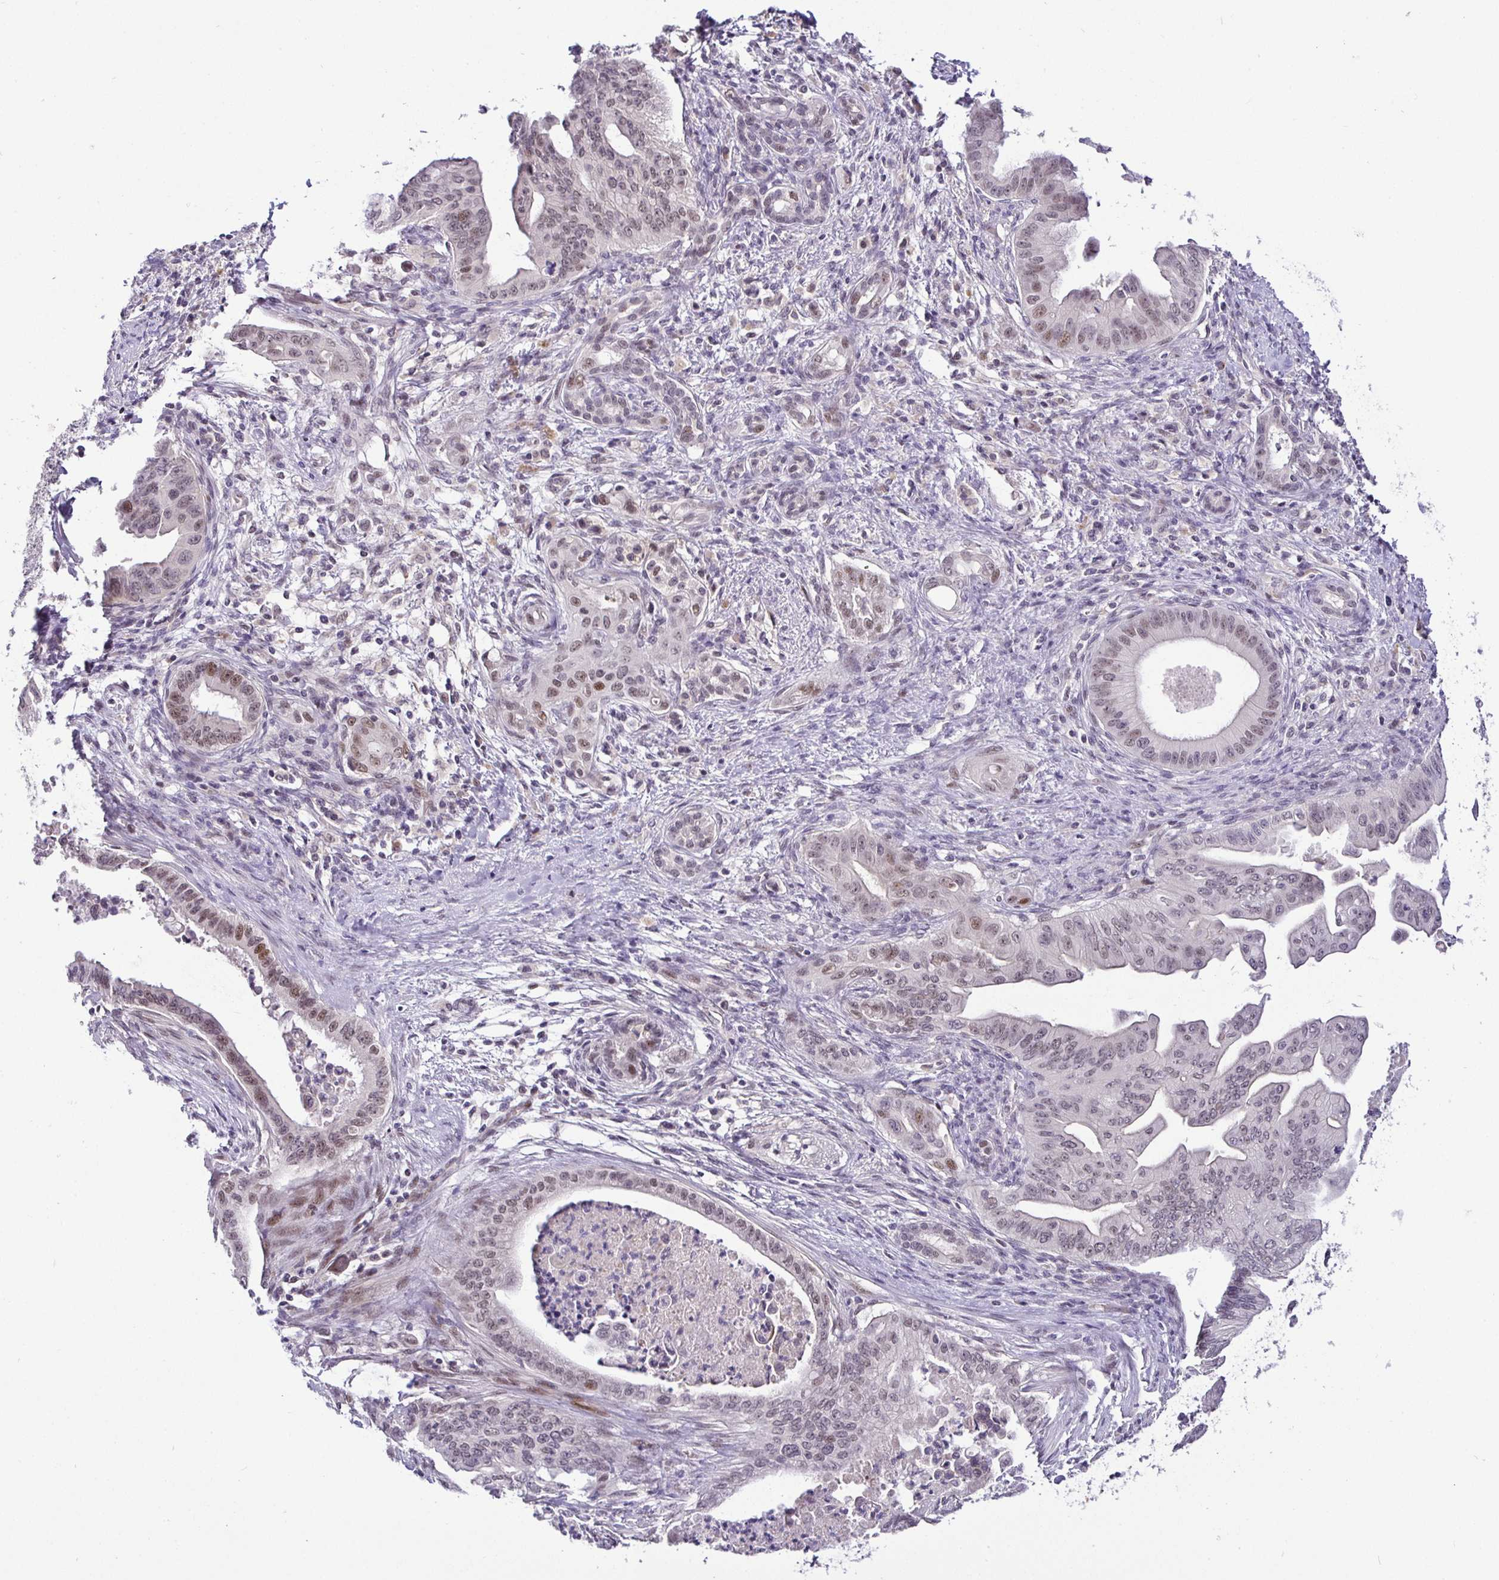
{"staining": {"intensity": "weak", "quantity": ">75%", "location": "nuclear"}, "tissue": "pancreatic cancer", "cell_type": "Tumor cells", "image_type": "cancer", "snomed": [{"axis": "morphology", "description": "Adenocarcinoma, NOS"}, {"axis": "topography", "description": "Pancreas"}], "caption": "Pancreatic cancer stained with DAB IHC displays low levels of weak nuclear positivity in approximately >75% of tumor cells. (DAB (3,3'-diaminobenzidine) IHC with brightfield microscopy, high magnification).", "gene": "NUP188", "patient": {"sex": "male", "age": 58}}